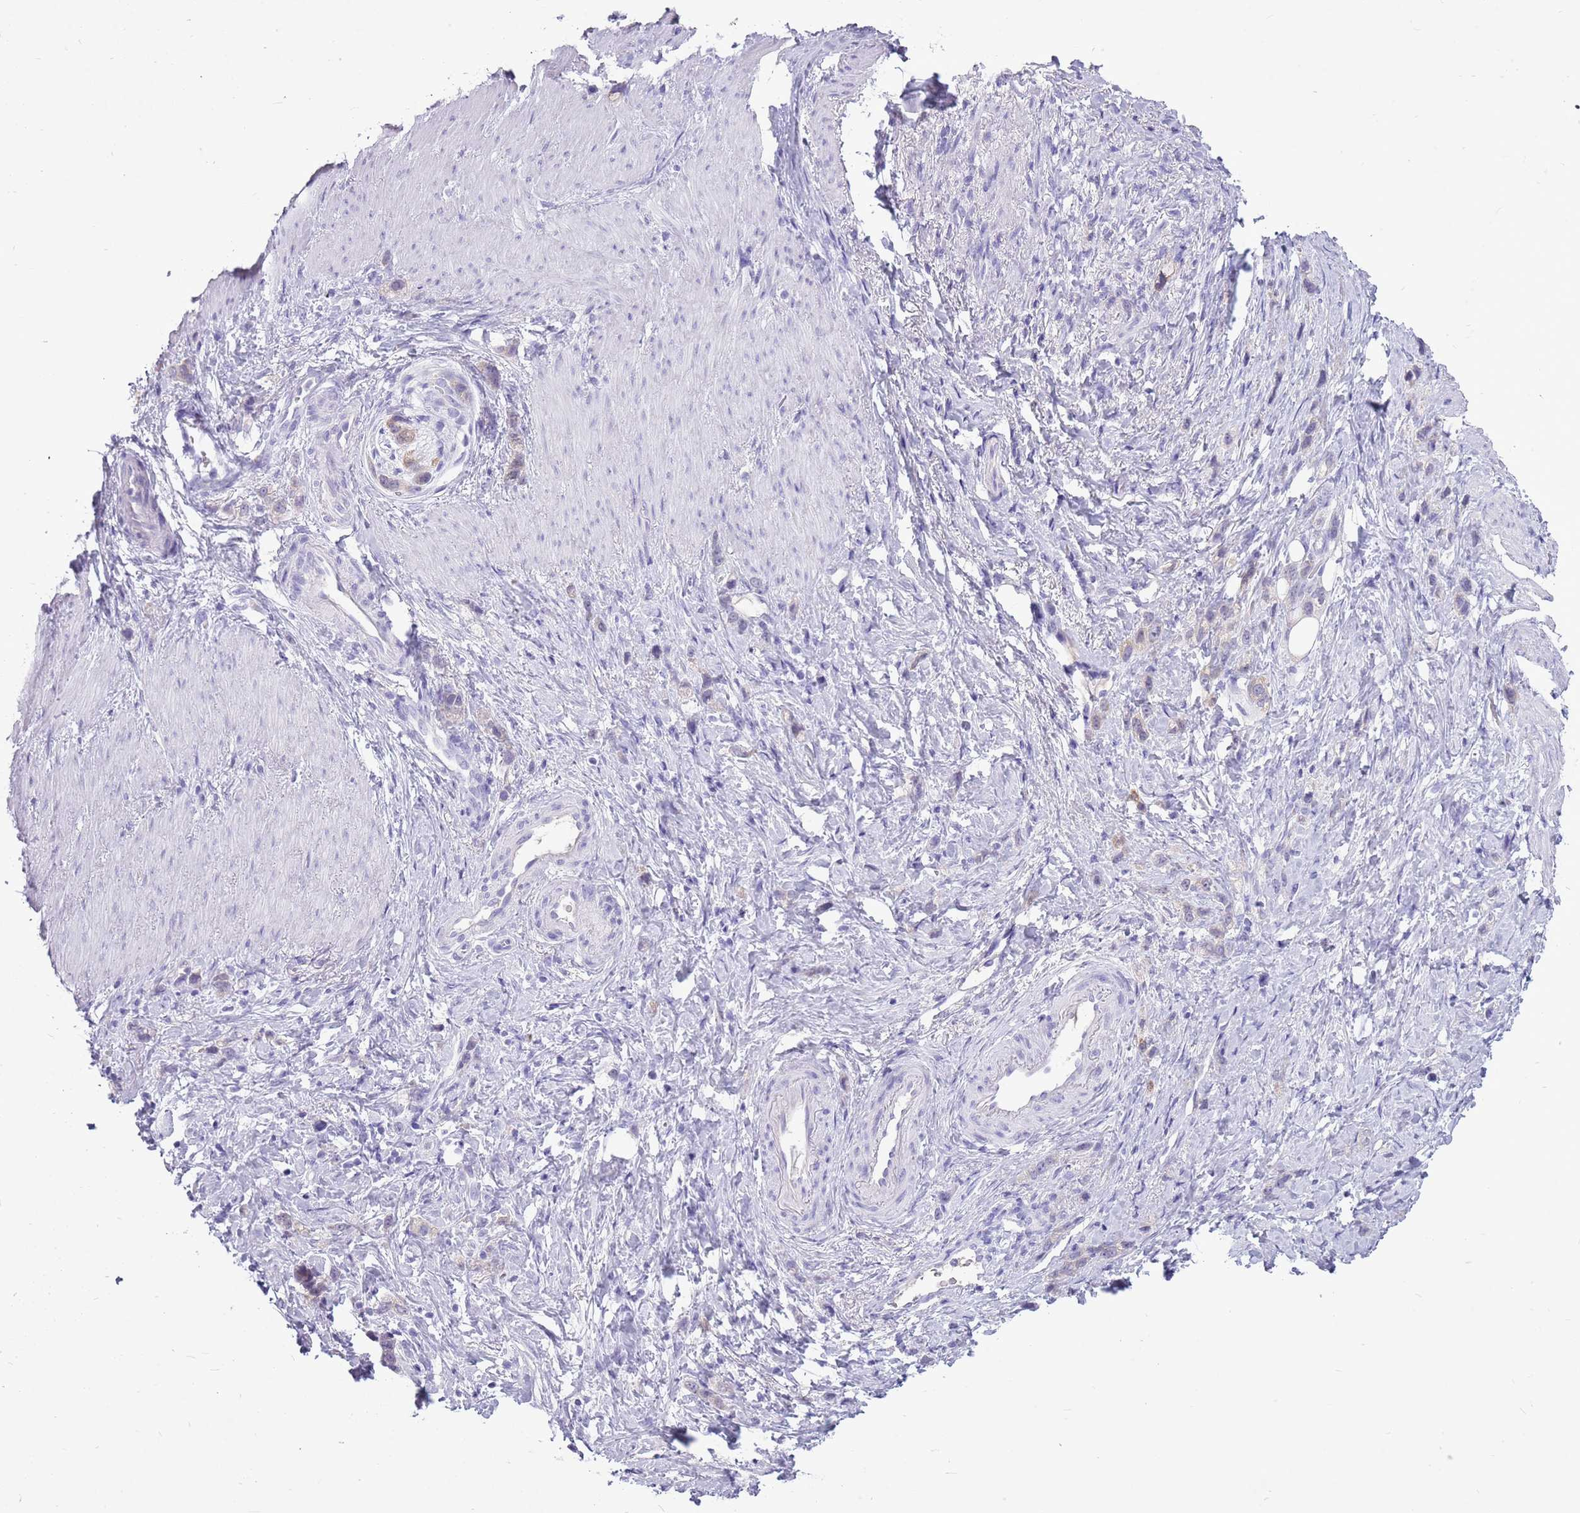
{"staining": {"intensity": "negative", "quantity": "none", "location": "none"}, "tissue": "stomach cancer", "cell_type": "Tumor cells", "image_type": "cancer", "snomed": [{"axis": "morphology", "description": "Adenocarcinoma, NOS"}, {"axis": "topography", "description": "Stomach"}], "caption": "Stomach cancer (adenocarcinoma) was stained to show a protein in brown. There is no significant expression in tumor cells.", "gene": "ZNF425", "patient": {"sex": "female", "age": 65}}